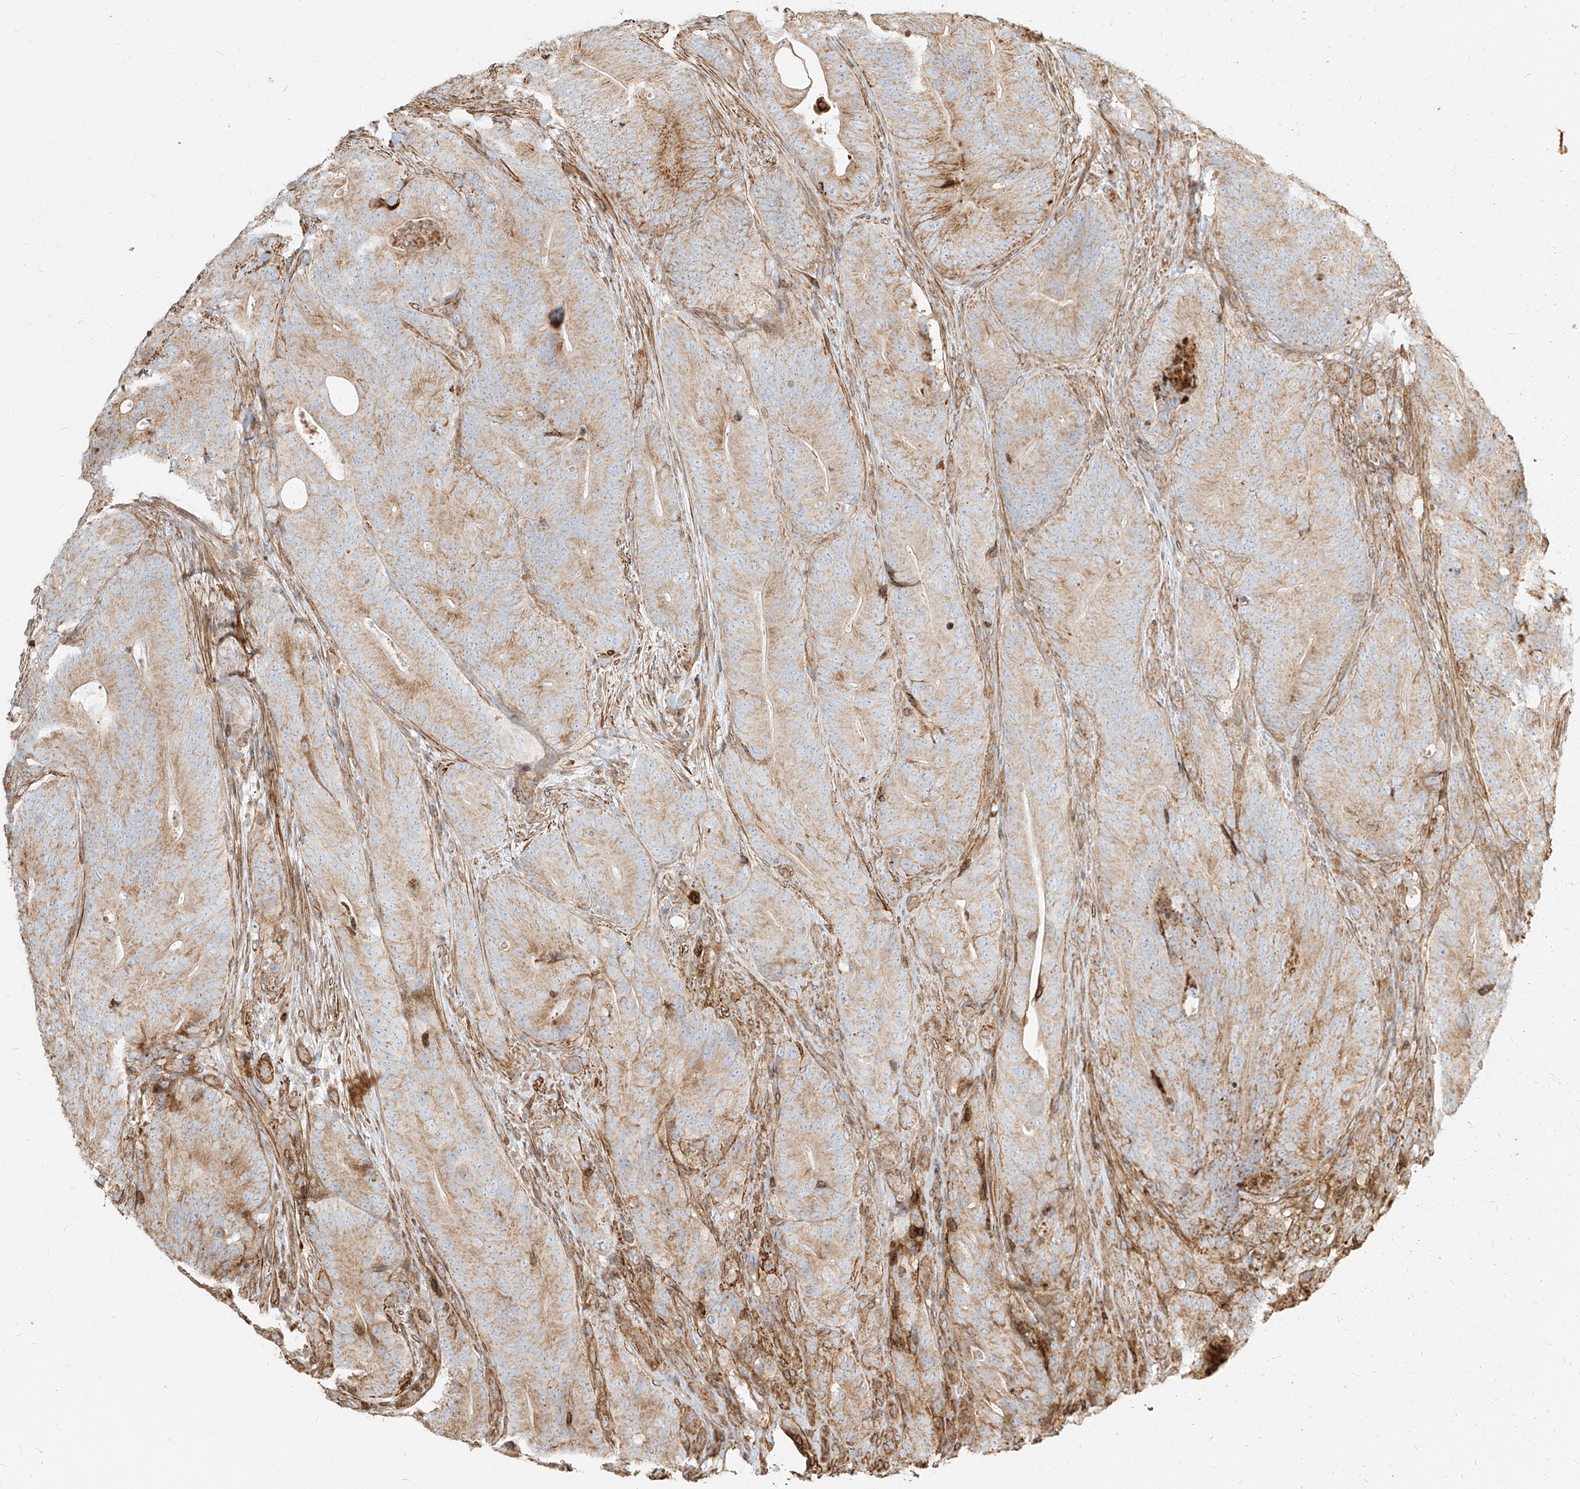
{"staining": {"intensity": "moderate", "quantity": "25%-75%", "location": "cytoplasmic/membranous"}, "tissue": "colorectal cancer", "cell_type": "Tumor cells", "image_type": "cancer", "snomed": [{"axis": "morphology", "description": "Normal tissue, NOS"}, {"axis": "topography", "description": "Colon"}], "caption": "IHC staining of colorectal cancer, which exhibits medium levels of moderate cytoplasmic/membranous positivity in approximately 25%-75% of tumor cells indicating moderate cytoplasmic/membranous protein expression. The staining was performed using DAB (brown) for protein detection and nuclei were counterstained in hematoxylin (blue).", "gene": "MTX2", "patient": {"sex": "female", "age": 82}}